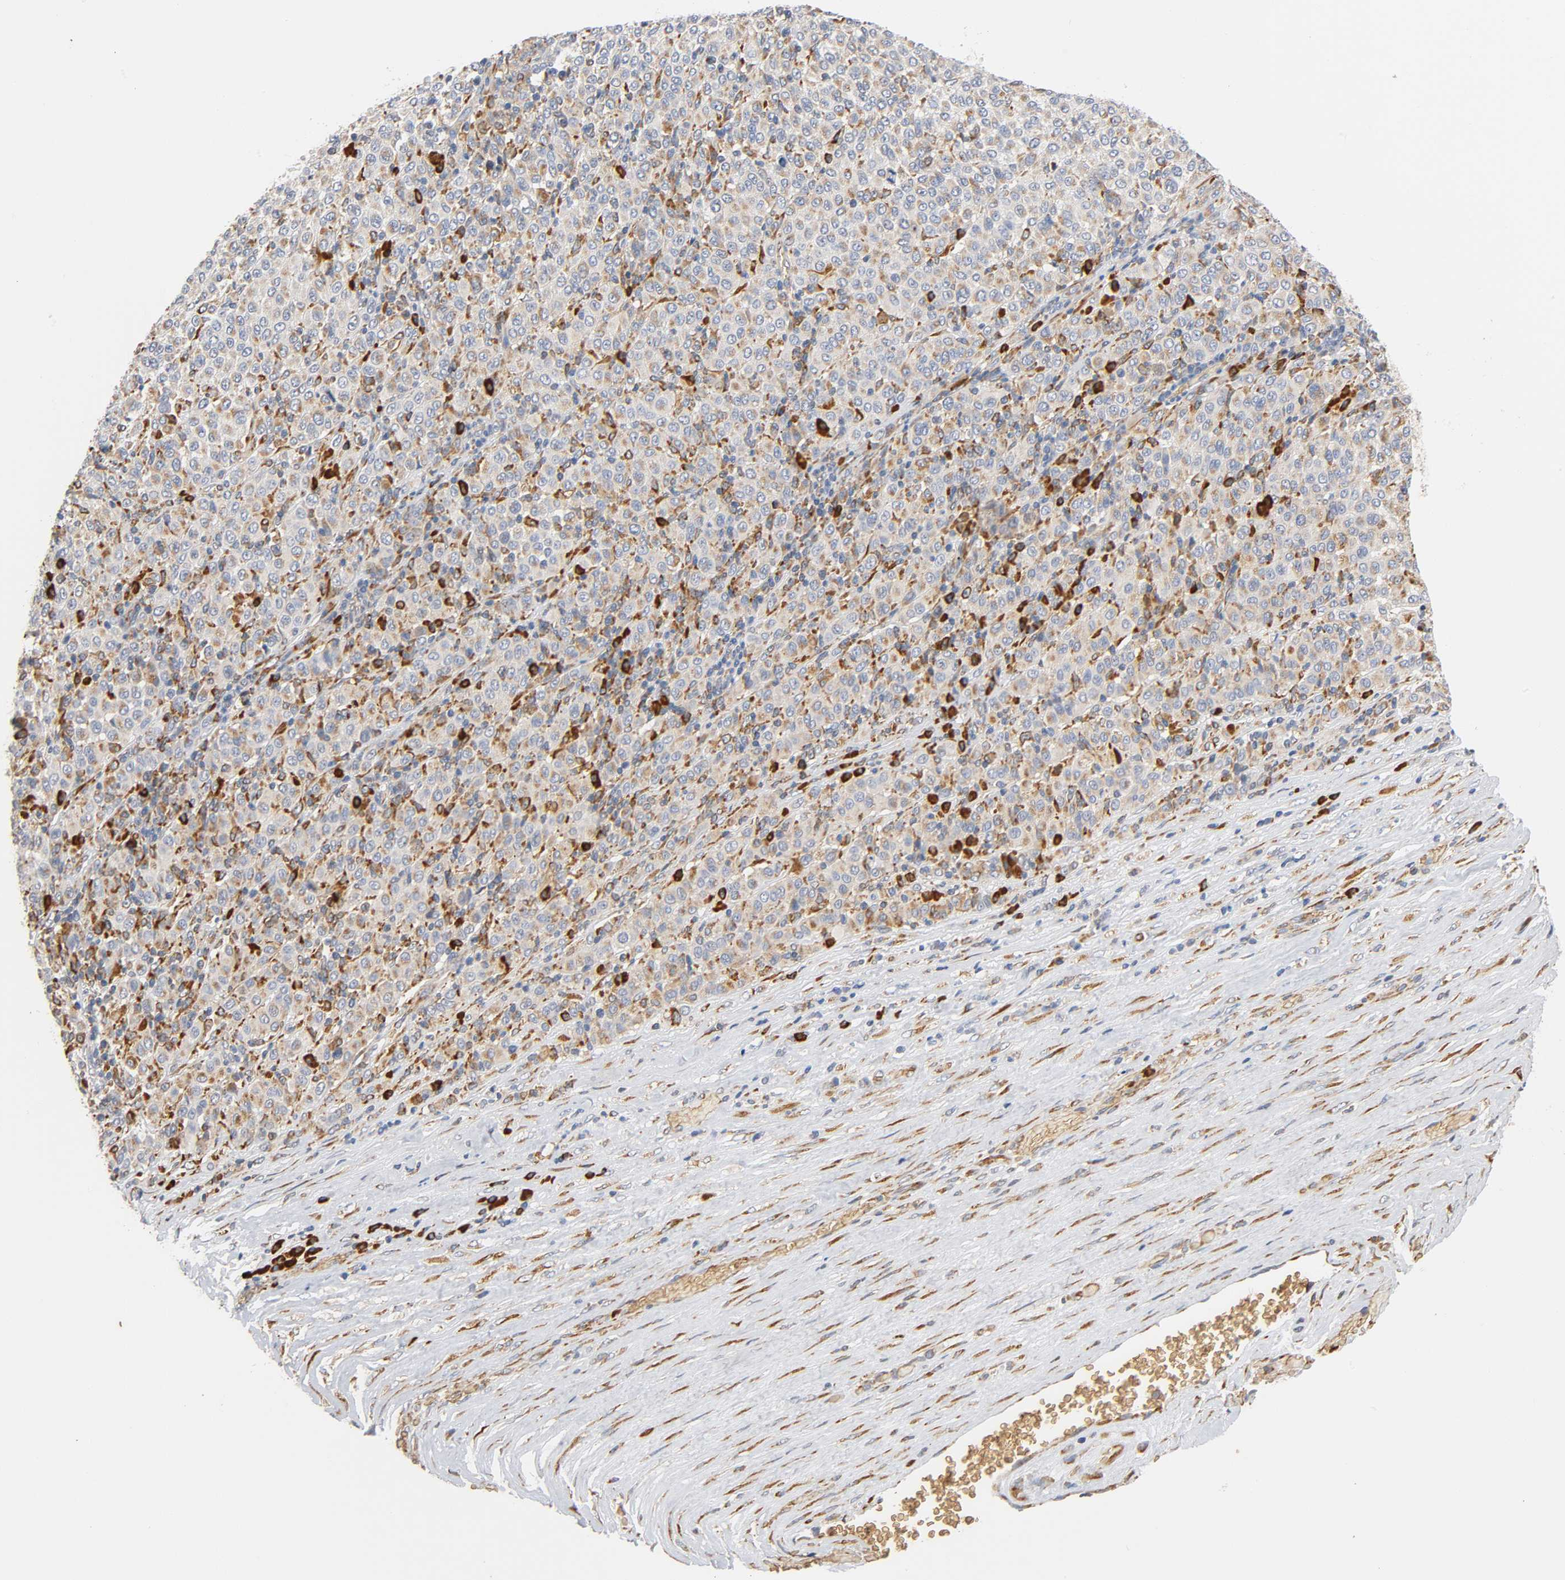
{"staining": {"intensity": "weak", "quantity": ">75%", "location": "cytoplasmic/membranous"}, "tissue": "melanoma", "cell_type": "Tumor cells", "image_type": "cancer", "snomed": [{"axis": "morphology", "description": "Malignant melanoma, Metastatic site"}, {"axis": "topography", "description": "Pancreas"}], "caption": "Tumor cells reveal low levels of weak cytoplasmic/membranous positivity in about >75% of cells in melanoma. The staining was performed using DAB (3,3'-diaminobenzidine) to visualize the protein expression in brown, while the nuclei were stained in blue with hematoxylin (Magnification: 20x).", "gene": "UCKL1", "patient": {"sex": "female", "age": 30}}